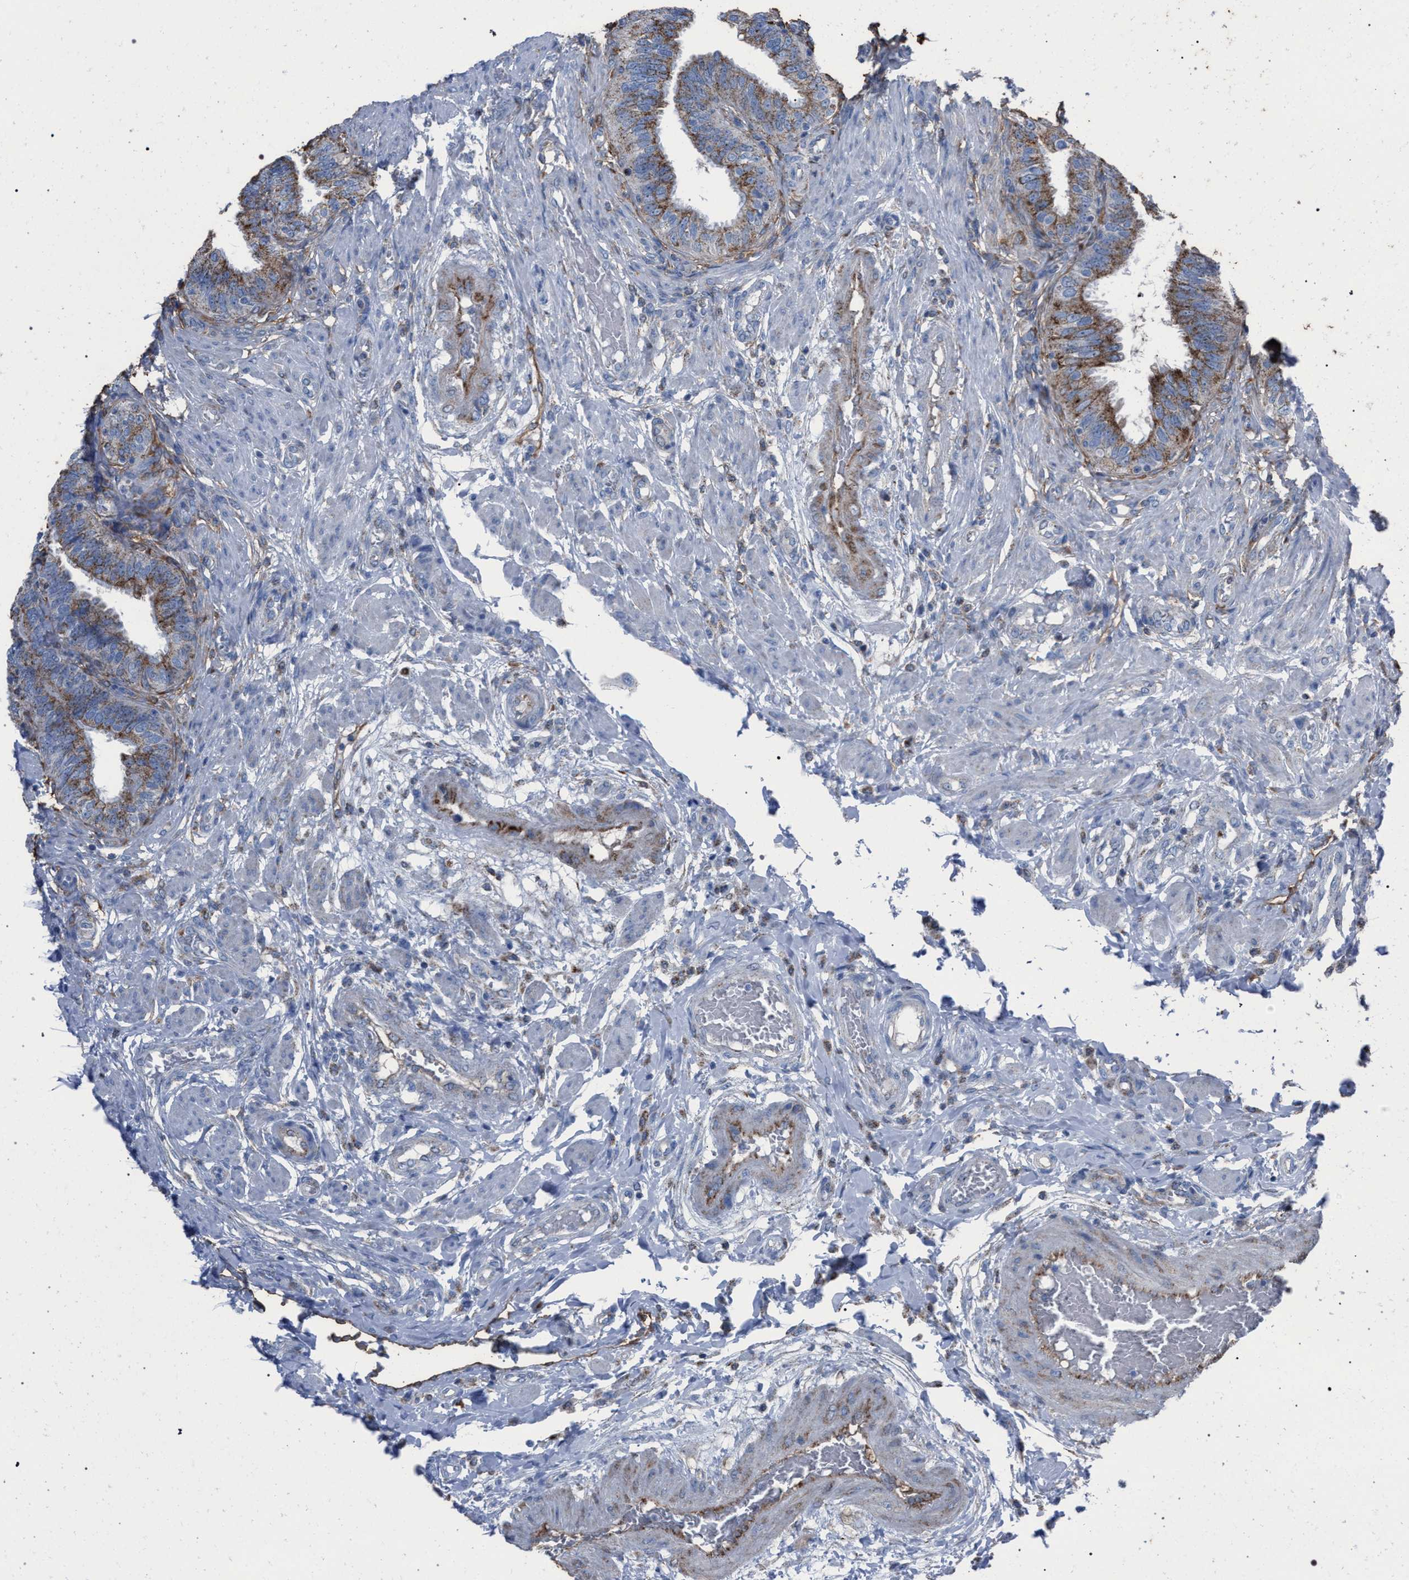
{"staining": {"intensity": "moderate", "quantity": ">75%", "location": "cytoplasmic/membranous"}, "tissue": "fallopian tube", "cell_type": "Glandular cells", "image_type": "normal", "snomed": [{"axis": "morphology", "description": "Normal tissue, NOS"}, {"axis": "topography", "description": "Fallopian tube"}, {"axis": "topography", "description": "Placenta"}], "caption": "Fallopian tube stained with IHC reveals moderate cytoplasmic/membranous expression in approximately >75% of glandular cells.", "gene": "HSD17B4", "patient": {"sex": "female", "age": 34}}